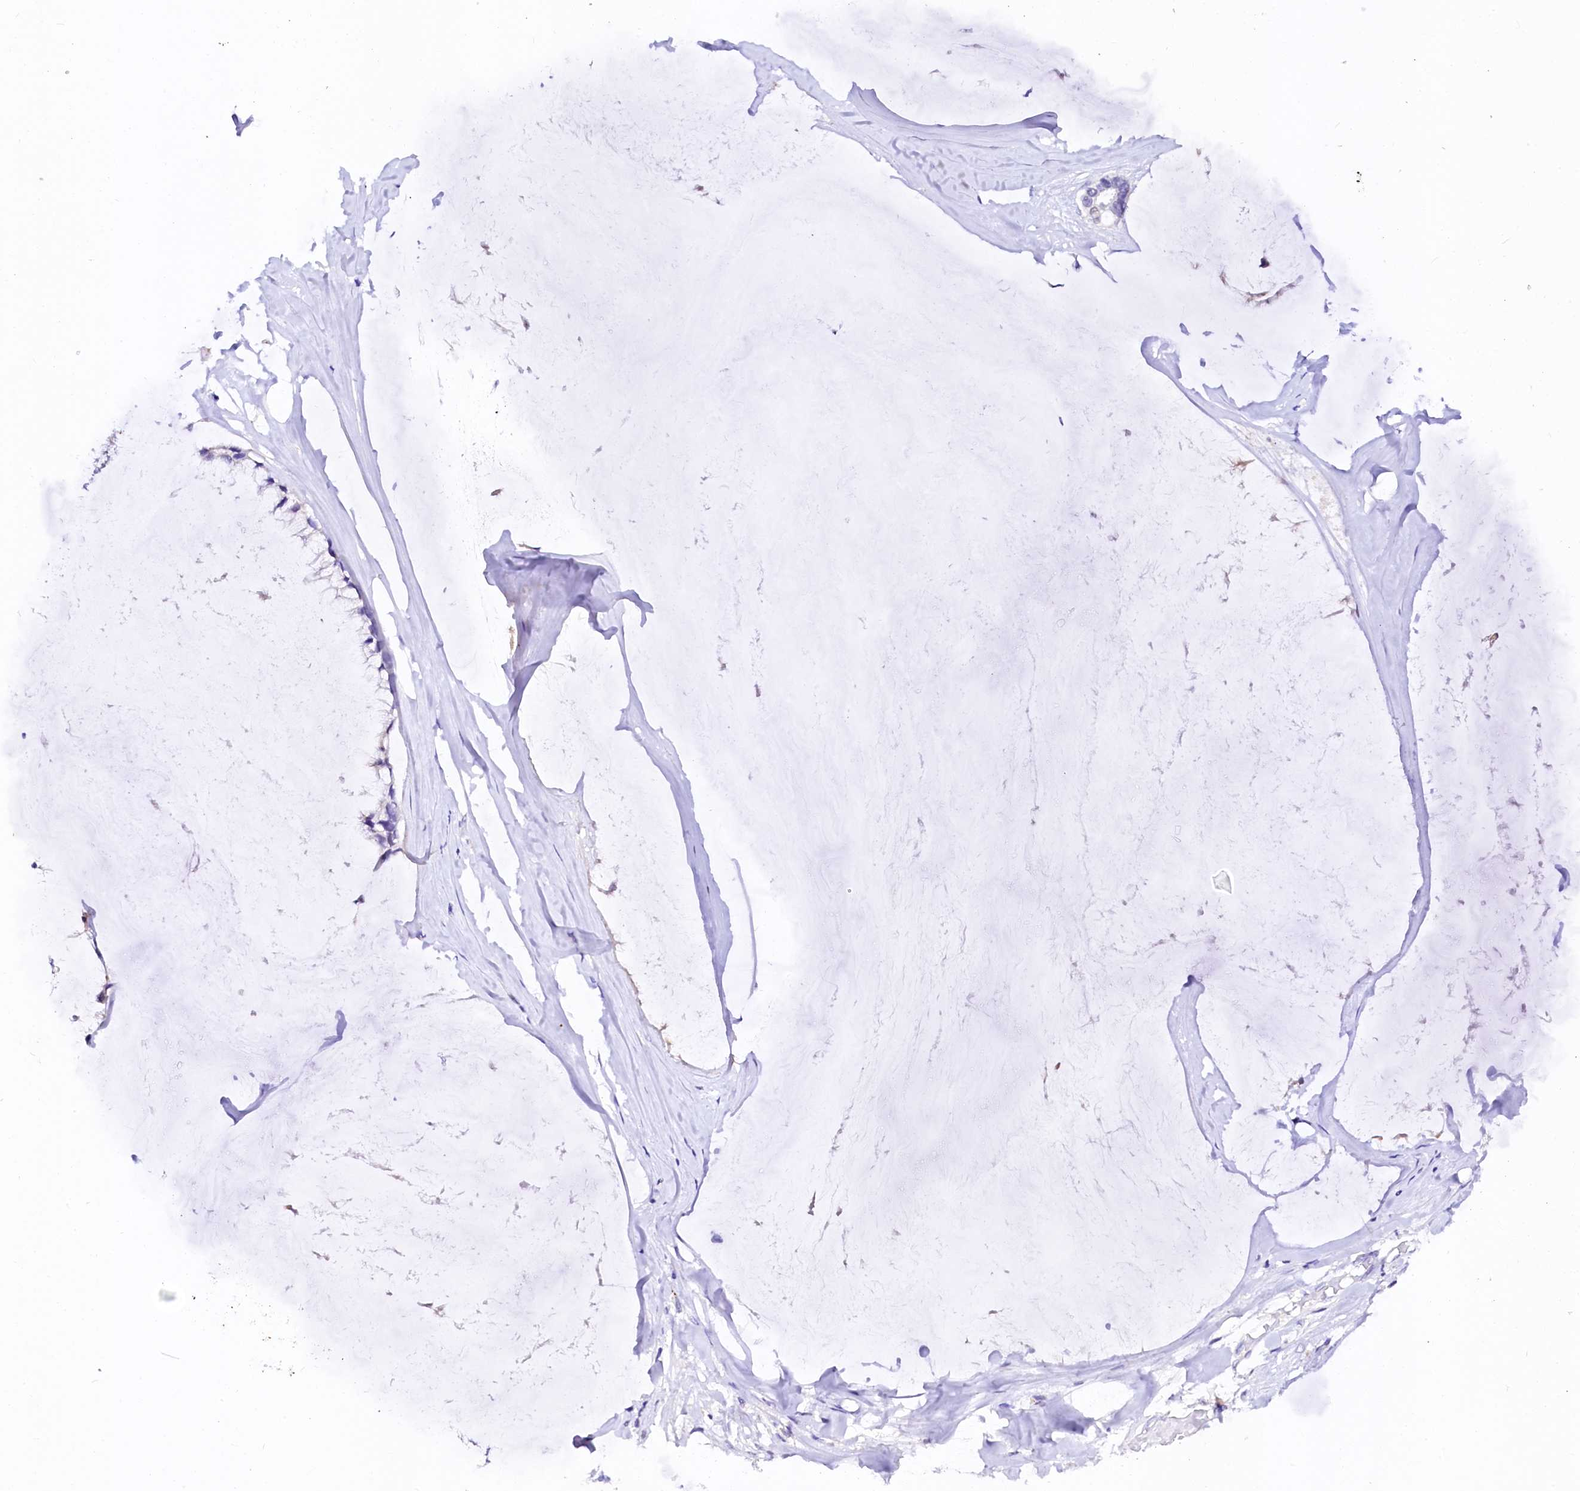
{"staining": {"intensity": "negative", "quantity": "none", "location": "none"}, "tissue": "ovarian cancer", "cell_type": "Tumor cells", "image_type": "cancer", "snomed": [{"axis": "morphology", "description": "Cystadenocarcinoma, mucinous, NOS"}, {"axis": "topography", "description": "Ovary"}], "caption": "Histopathology image shows no protein expression in tumor cells of ovarian mucinous cystadenocarcinoma tissue. (DAB (3,3'-diaminobenzidine) IHC with hematoxylin counter stain).", "gene": "NALF1", "patient": {"sex": "female", "age": 39}}